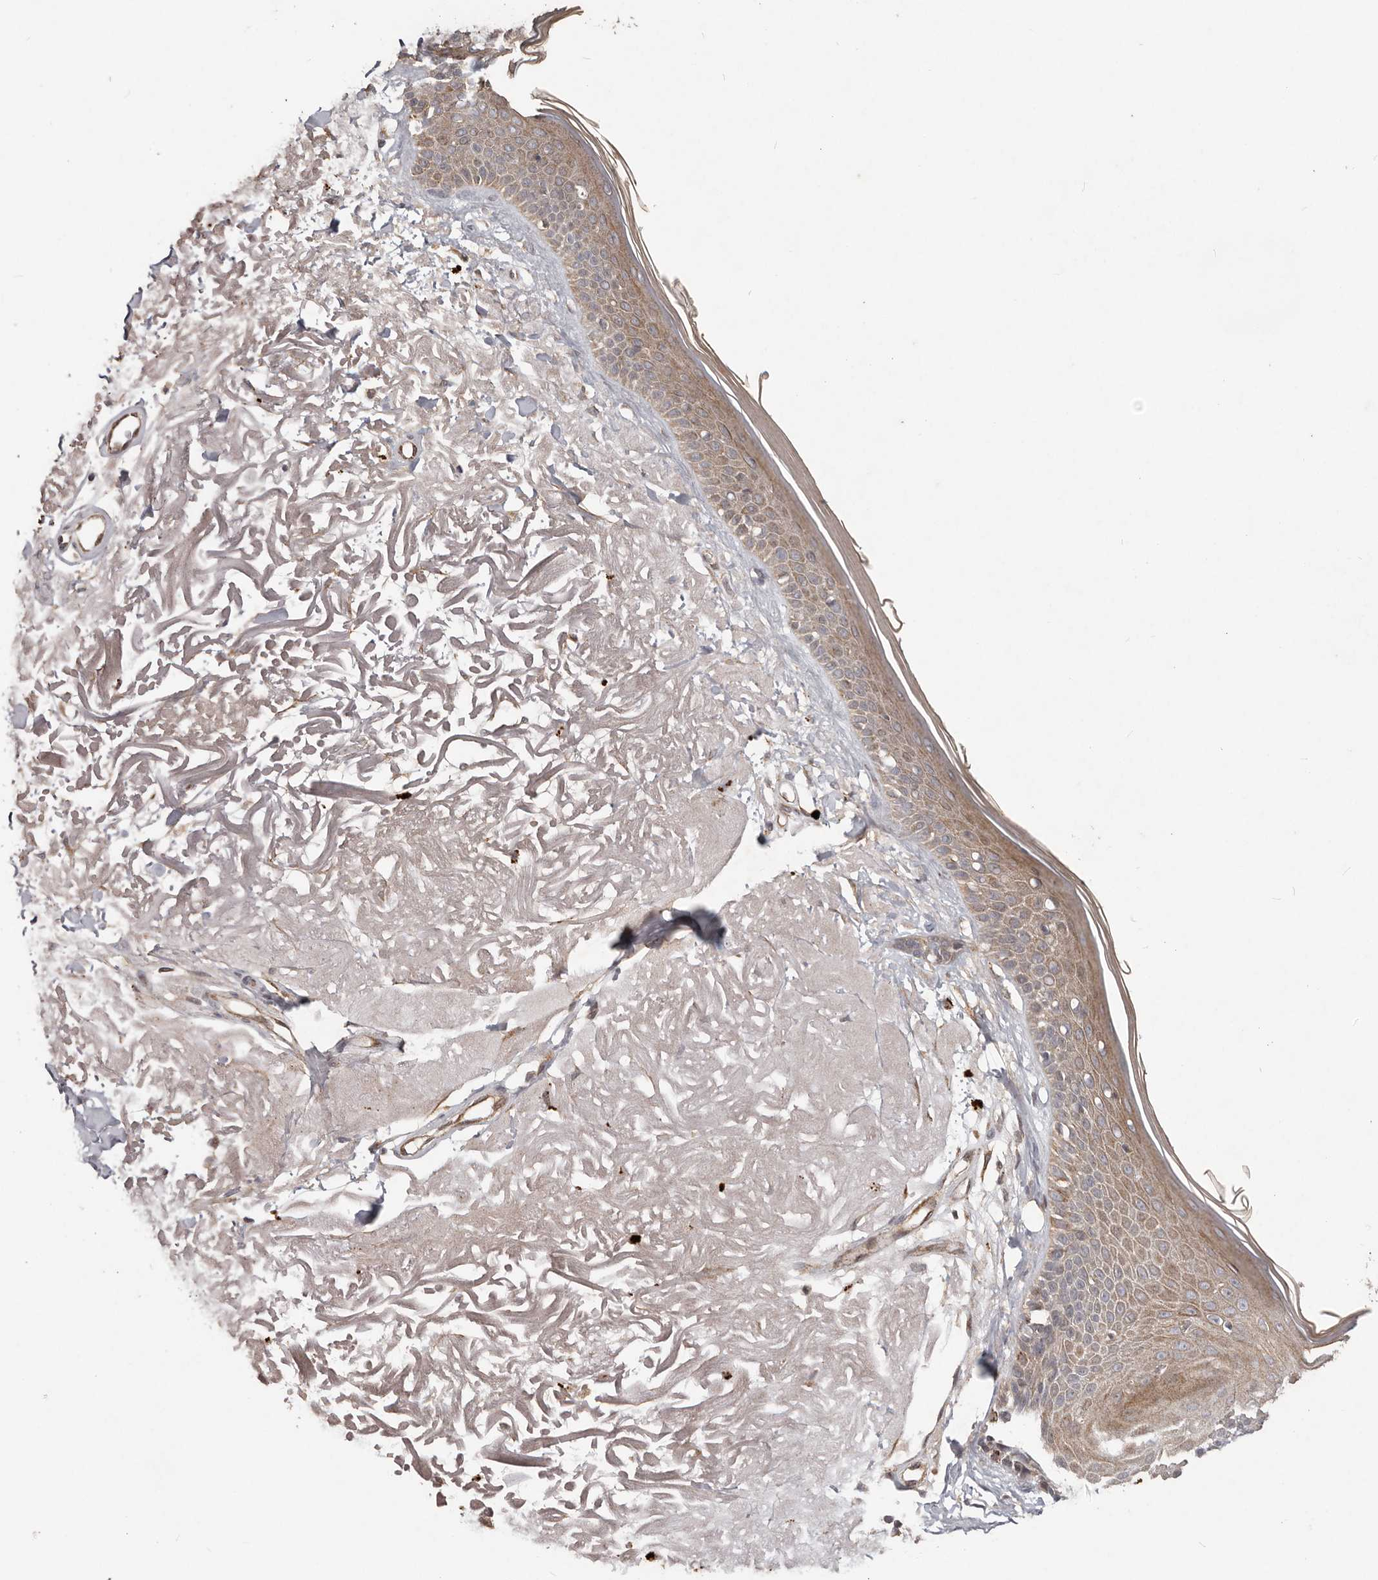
{"staining": {"intensity": "weak", "quantity": ">75%", "location": "cytoplasmic/membranous"}, "tissue": "skin", "cell_type": "Fibroblasts", "image_type": "normal", "snomed": [{"axis": "morphology", "description": "Normal tissue, NOS"}, {"axis": "topography", "description": "Skin"}, {"axis": "topography", "description": "Skeletal muscle"}], "caption": "An immunohistochemistry photomicrograph of unremarkable tissue is shown. Protein staining in brown labels weak cytoplasmic/membranous positivity in skin within fibroblasts.", "gene": "PLOD2", "patient": {"sex": "male", "age": 83}}